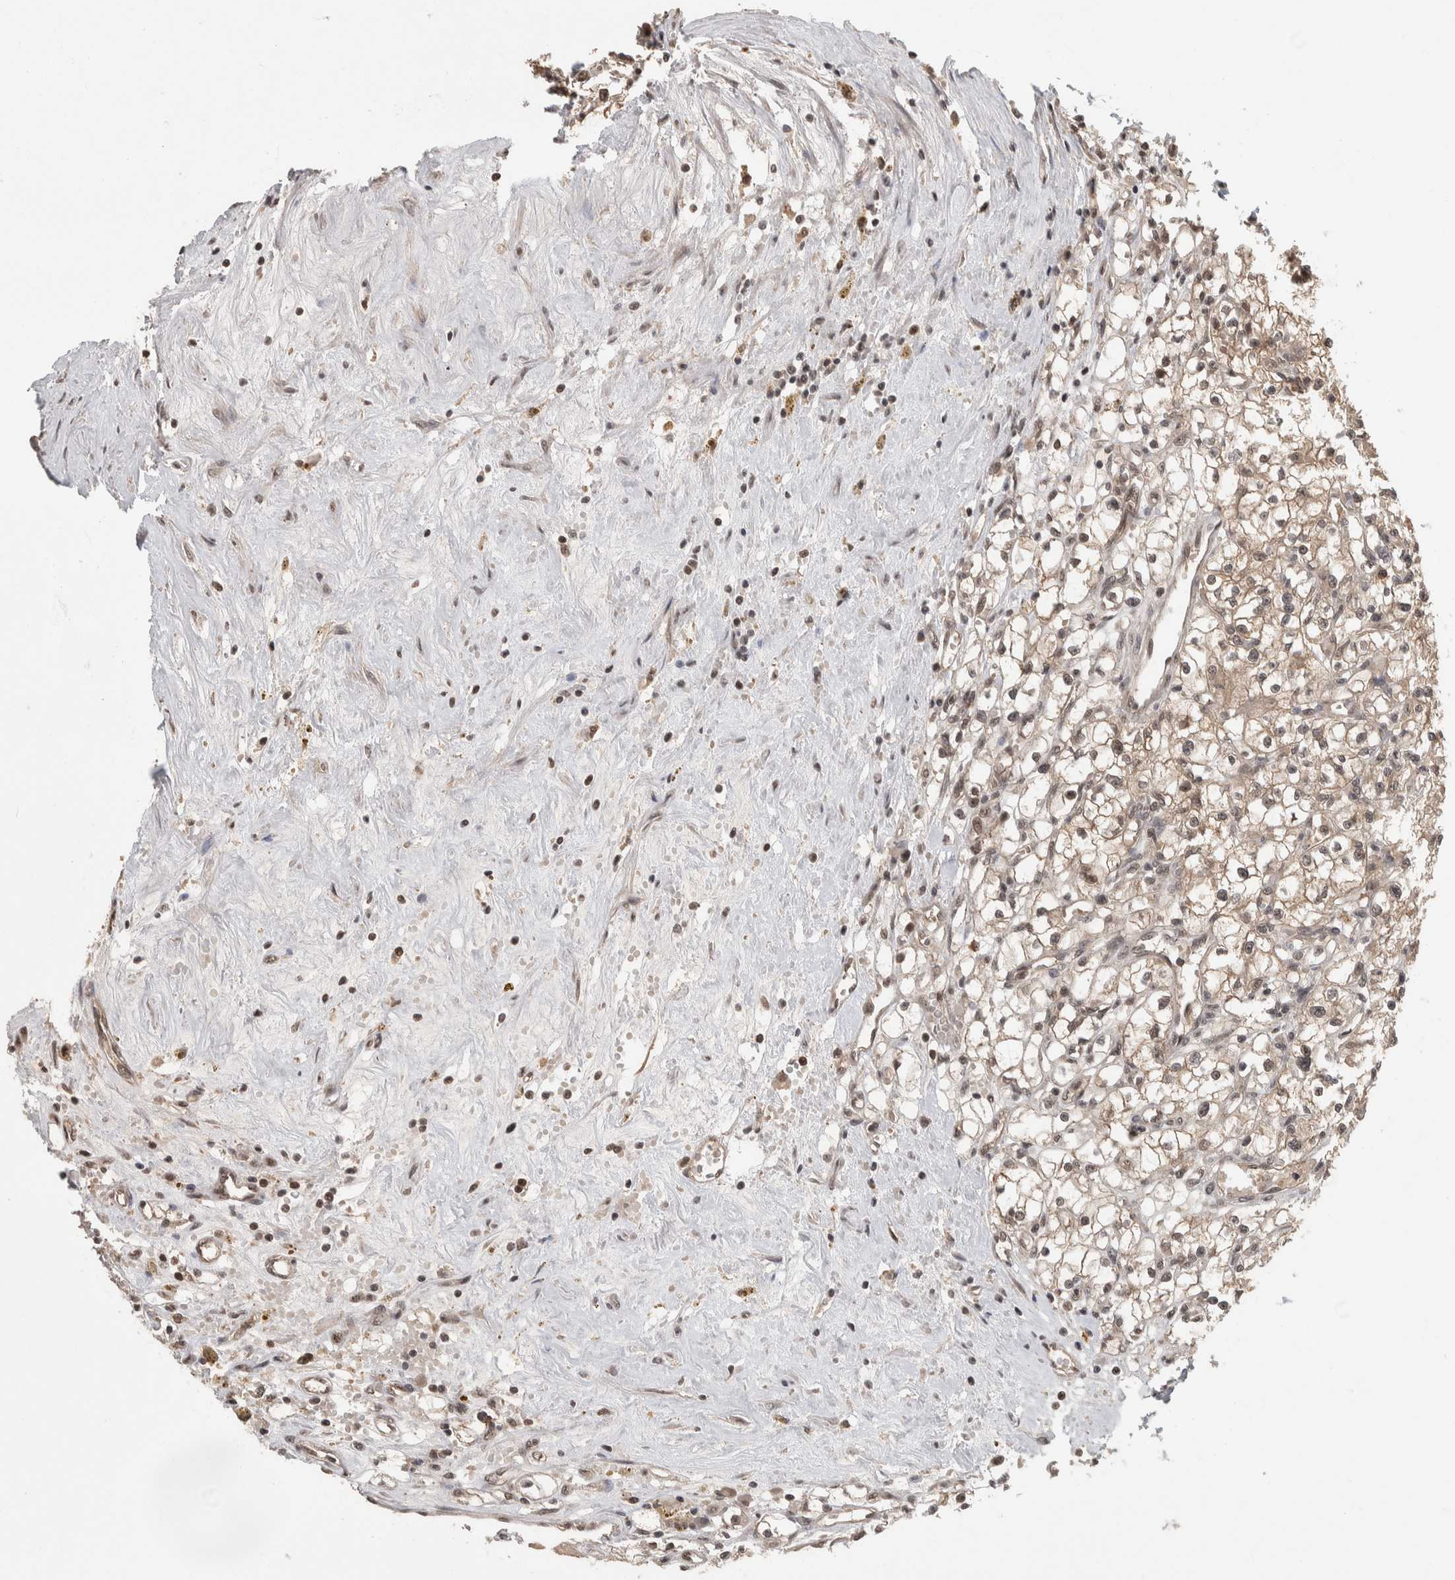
{"staining": {"intensity": "moderate", "quantity": ">75%", "location": "nuclear"}, "tissue": "renal cancer", "cell_type": "Tumor cells", "image_type": "cancer", "snomed": [{"axis": "morphology", "description": "Adenocarcinoma, NOS"}, {"axis": "topography", "description": "Kidney"}], "caption": "IHC (DAB) staining of human renal adenocarcinoma reveals moderate nuclear protein expression in approximately >75% of tumor cells. The protein of interest is stained brown, and the nuclei are stained in blue (DAB IHC with brightfield microscopy, high magnification).", "gene": "ZNF592", "patient": {"sex": "male", "age": 56}}